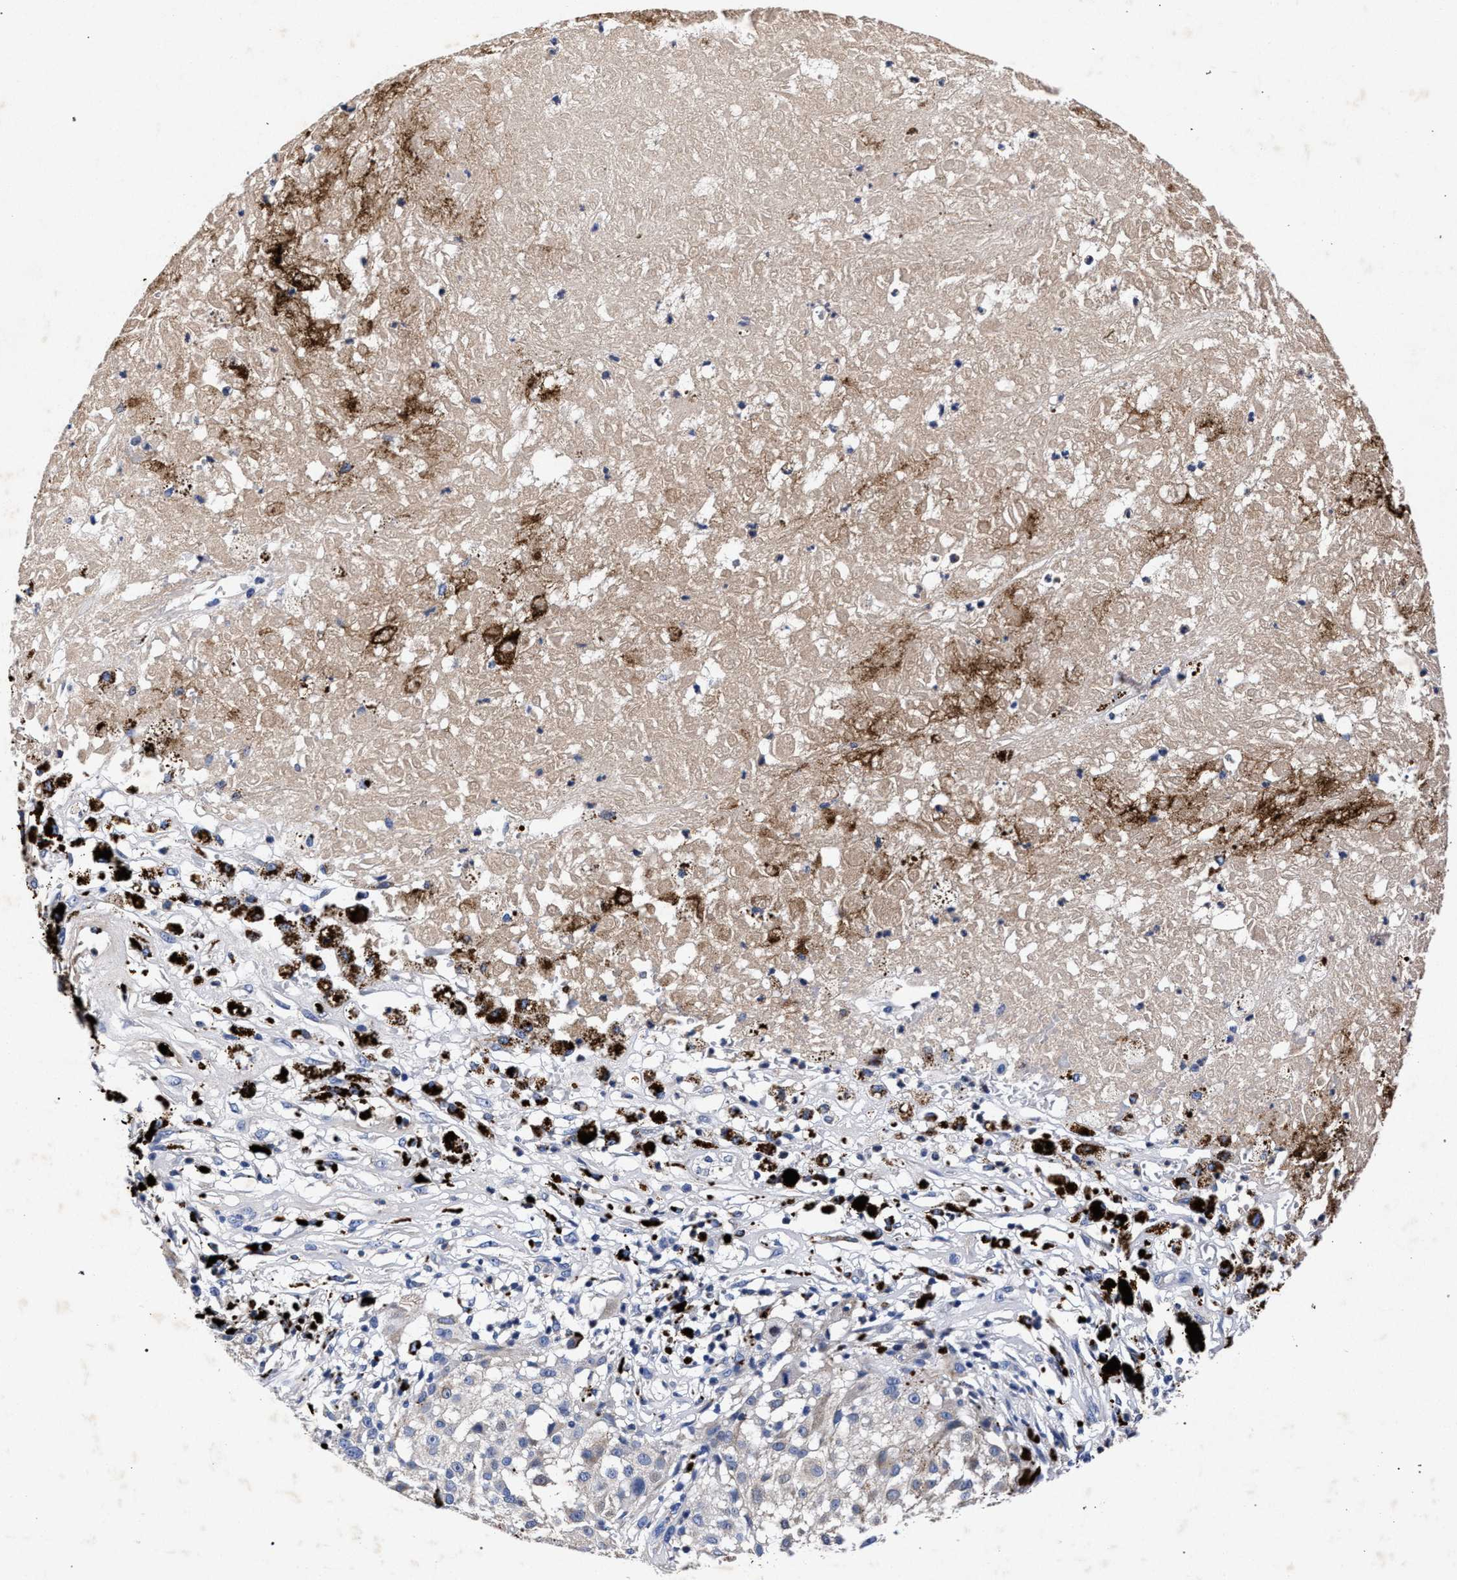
{"staining": {"intensity": "weak", "quantity": "<25%", "location": "cytoplasmic/membranous"}, "tissue": "melanoma", "cell_type": "Tumor cells", "image_type": "cancer", "snomed": [{"axis": "morphology", "description": "Necrosis, NOS"}, {"axis": "morphology", "description": "Malignant melanoma, NOS"}, {"axis": "topography", "description": "Skin"}], "caption": "IHC micrograph of human melanoma stained for a protein (brown), which reveals no positivity in tumor cells. The staining is performed using DAB brown chromogen with nuclei counter-stained in using hematoxylin.", "gene": "HSD17B14", "patient": {"sex": "female", "age": 87}}